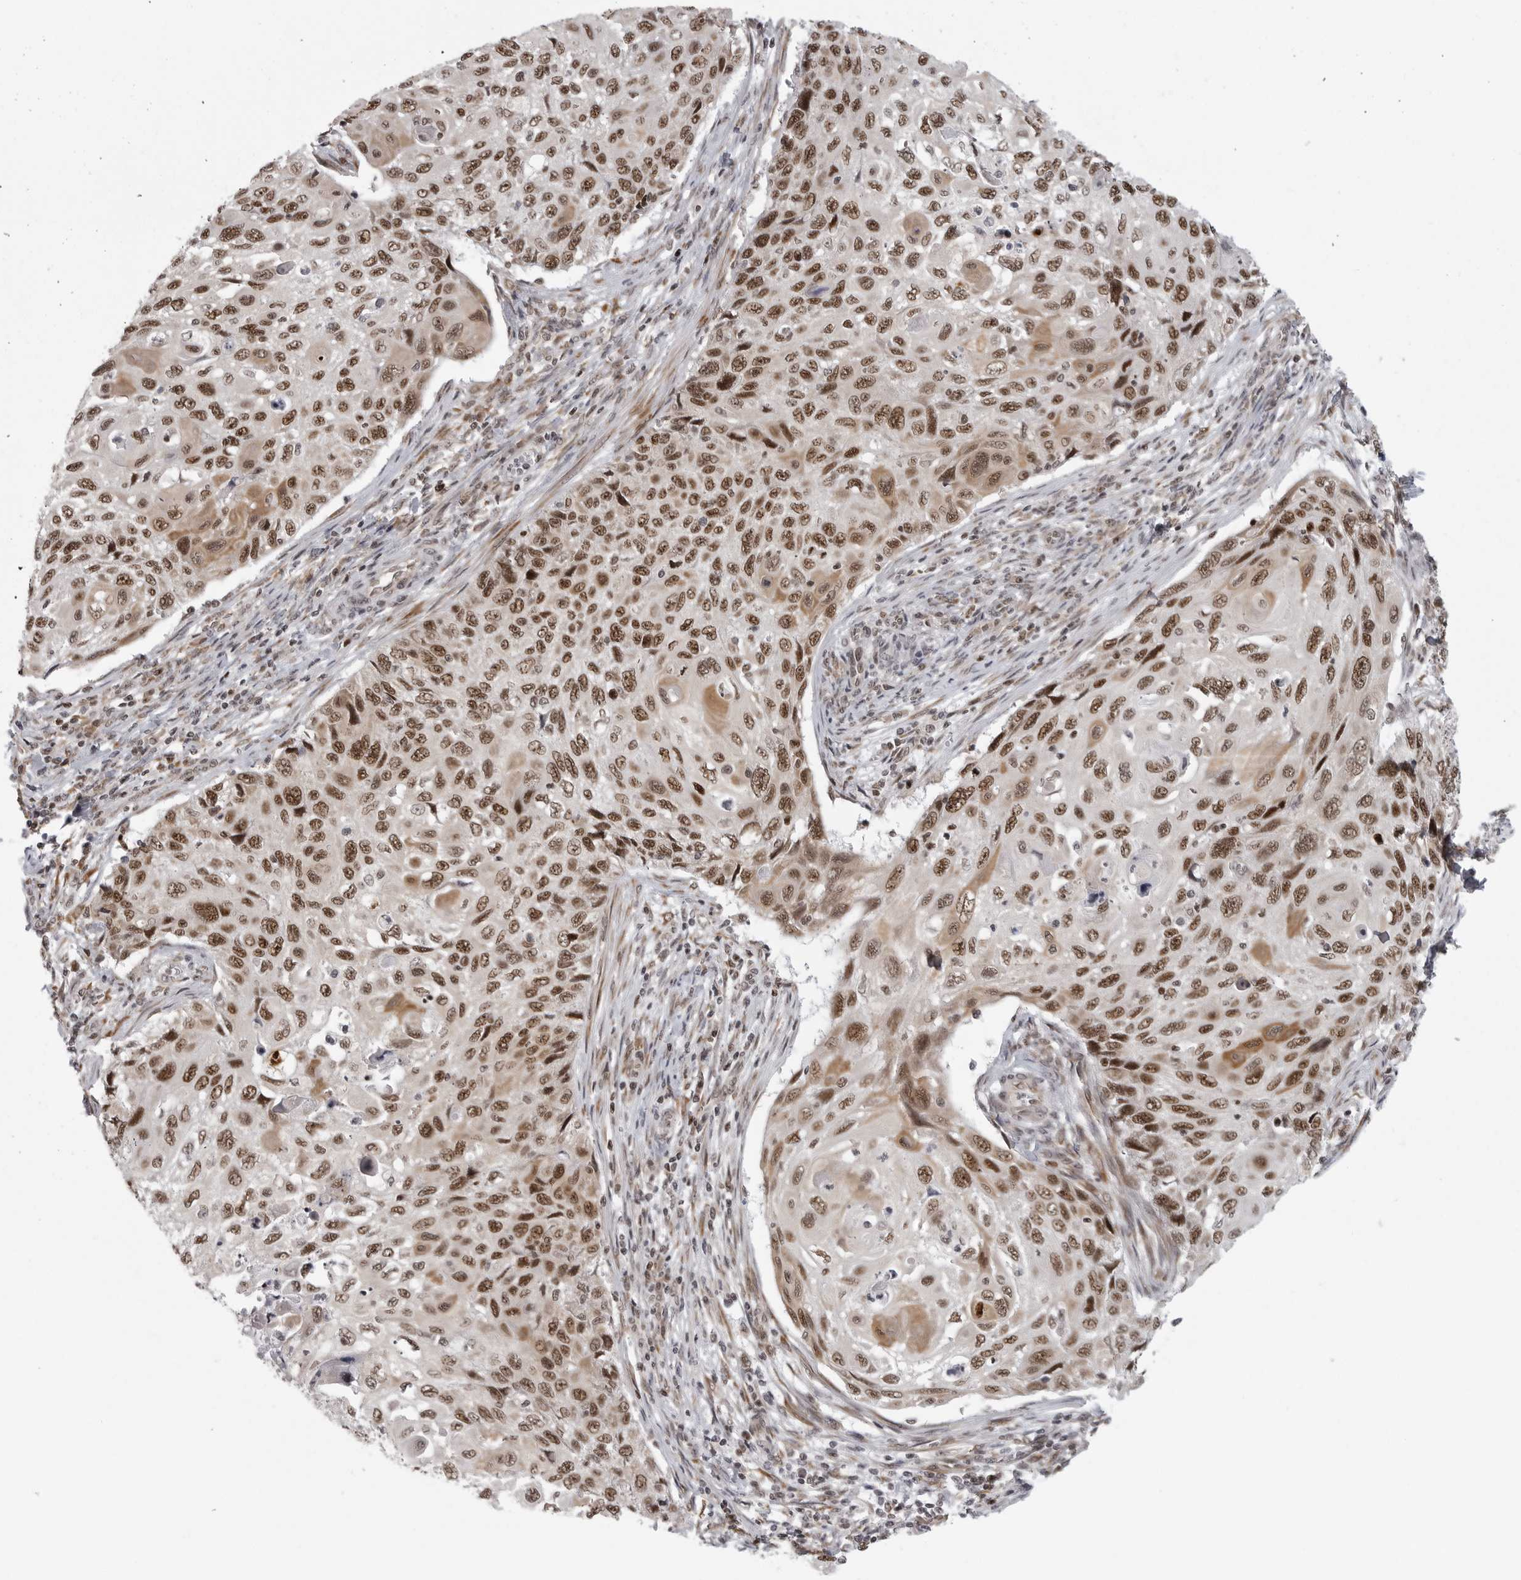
{"staining": {"intensity": "moderate", "quantity": ">75%", "location": "nuclear"}, "tissue": "cervical cancer", "cell_type": "Tumor cells", "image_type": "cancer", "snomed": [{"axis": "morphology", "description": "Squamous cell carcinoma, NOS"}, {"axis": "topography", "description": "Cervix"}], "caption": "A photomicrograph of squamous cell carcinoma (cervical) stained for a protein shows moderate nuclear brown staining in tumor cells.", "gene": "PRDM10", "patient": {"sex": "female", "age": 70}}